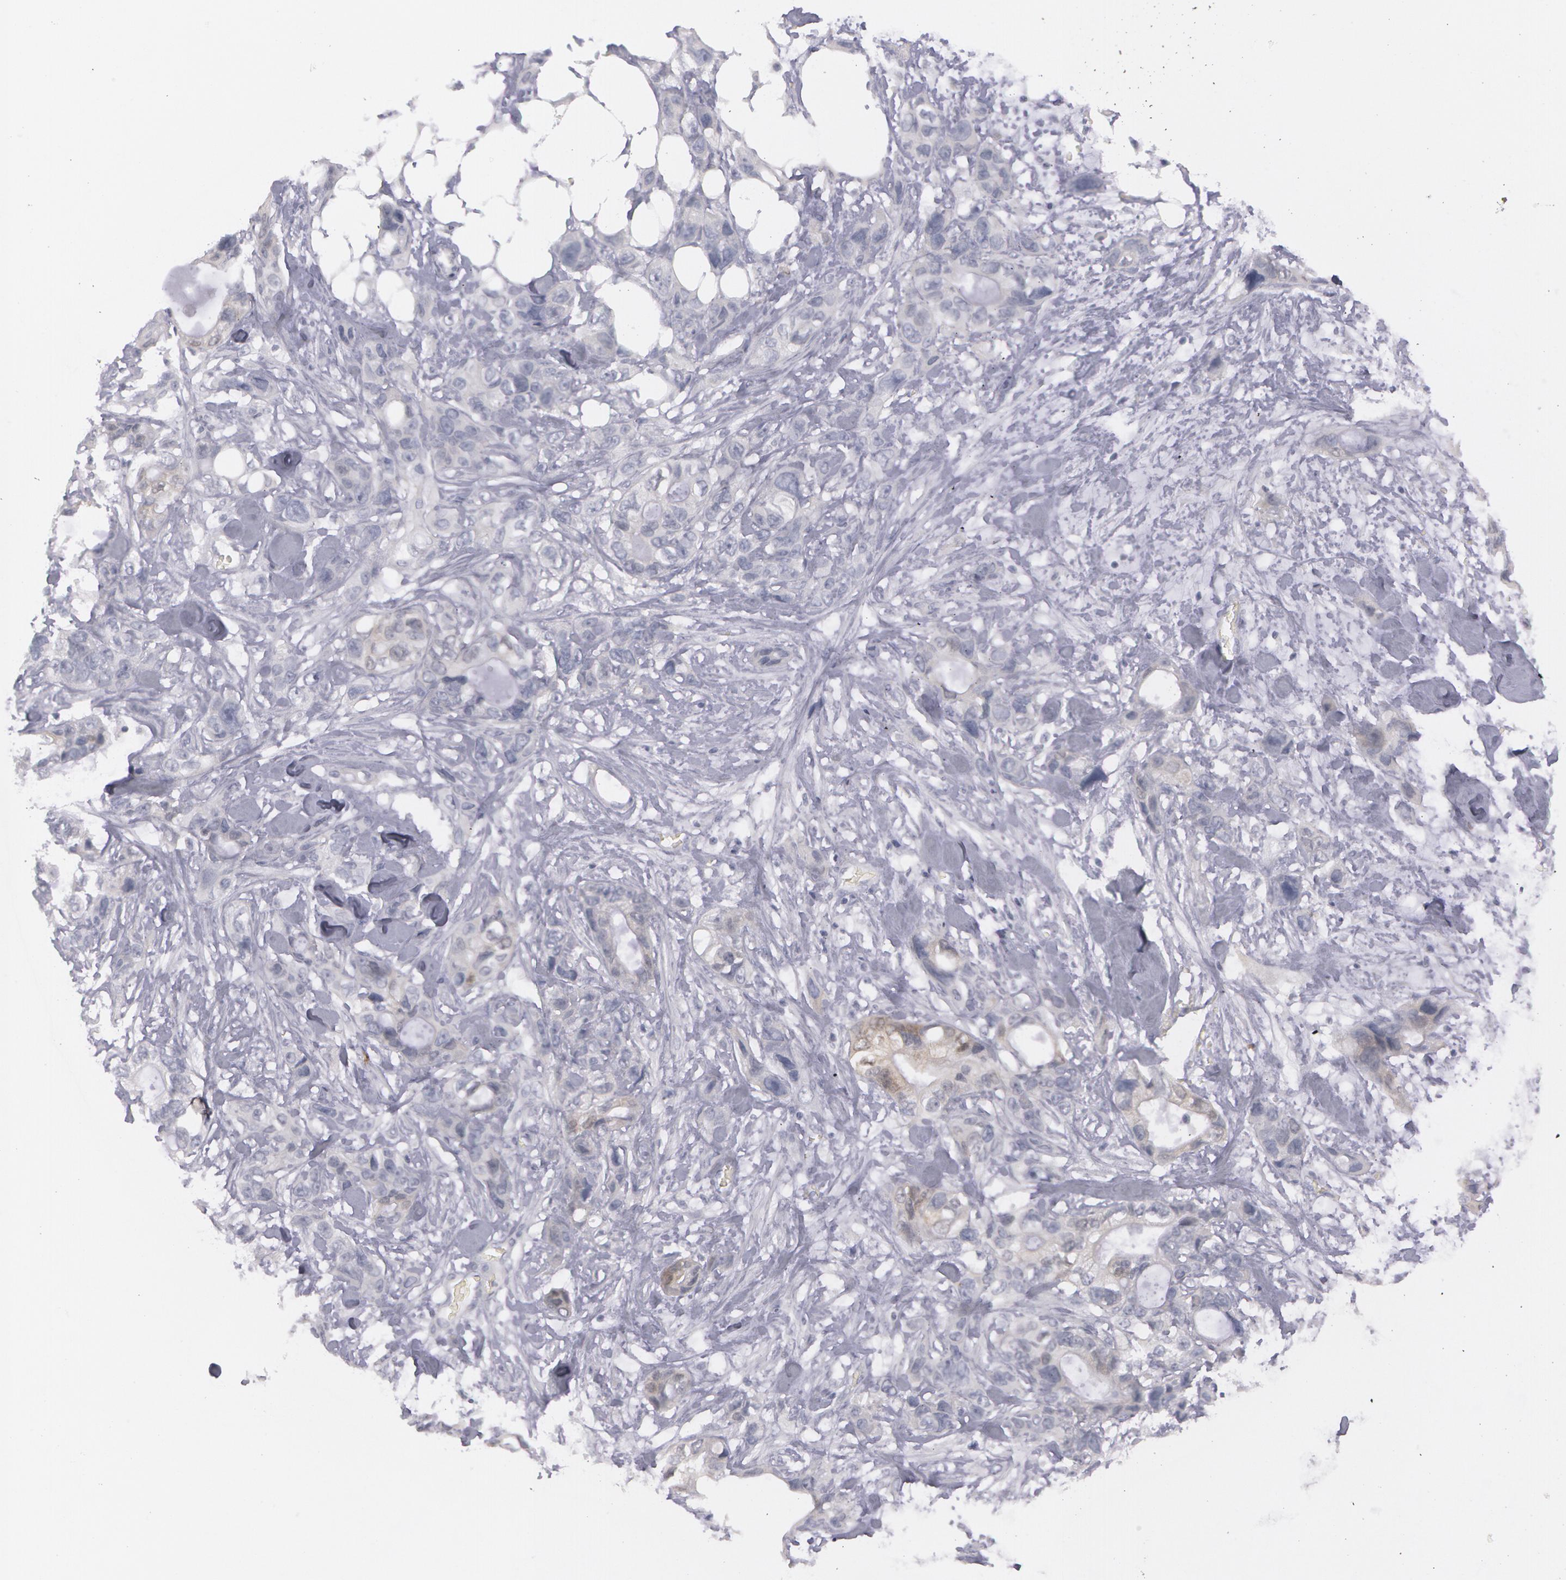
{"staining": {"intensity": "negative", "quantity": "none", "location": "none"}, "tissue": "stomach cancer", "cell_type": "Tumor cells", "image_type": "cancer", "snomed": [{"axis": "morphology", "description": "Adenocarcinoma, NOS"}, {"axis": "topography", "description": "Stomach, upper"}], "caption": "A photomicrograph of human stomach cancer (adenocarcinoma) is negative for staining in tumor cells. (DAB IHC, high magnification).", "gene": "IL1RN", "patient": {"sex": "male", "age": 47}}